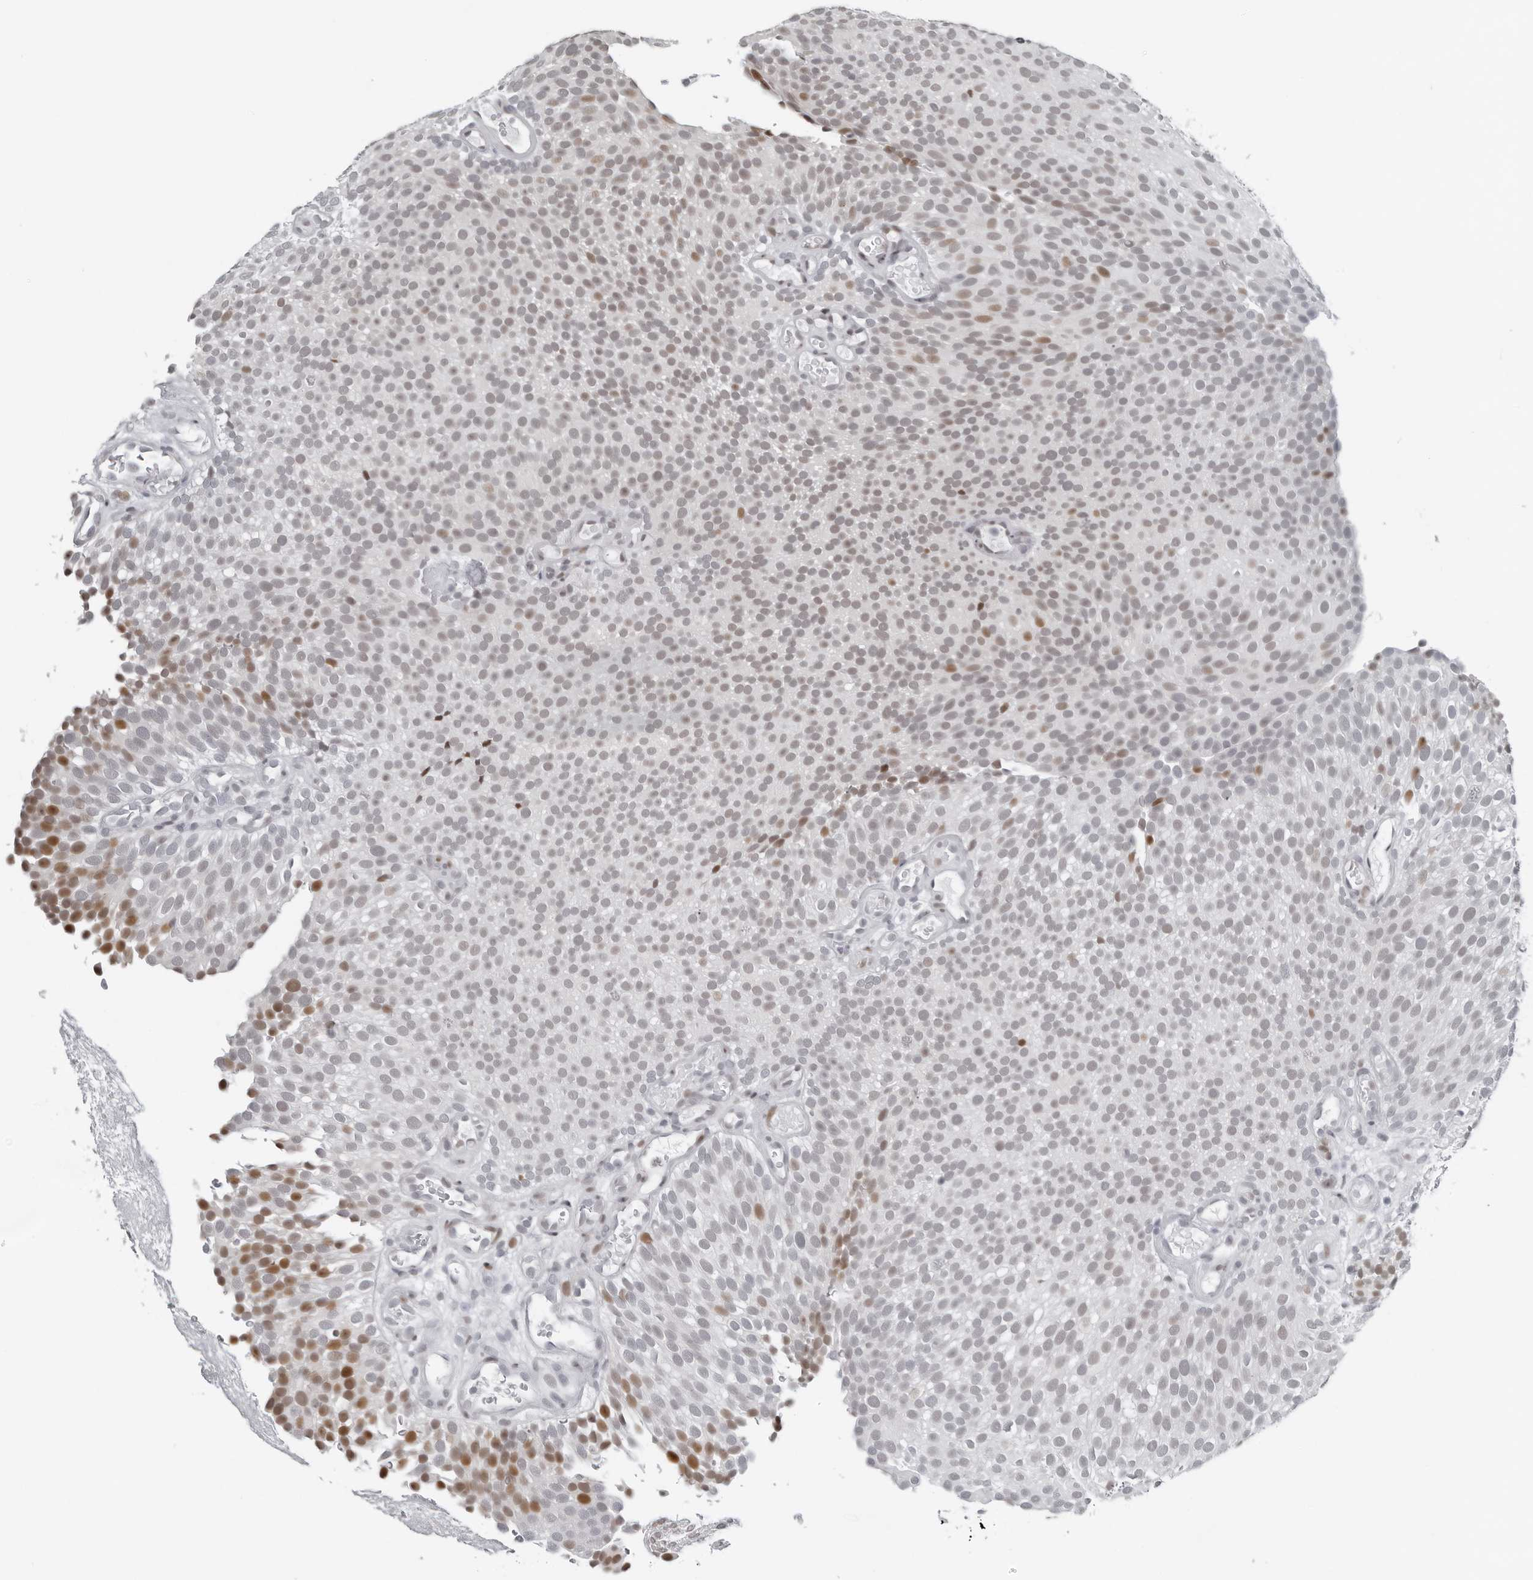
{"staining": {"intensity": "moderate", "quantity": "<25%", "location": "nuclear"}, "tissue": "urothelial cancer", "cell_type": "Tumor cells", "image_type": "cancer", "snomed": [{"axis": "morphology", "description": "Urothelial carcinoma, Low grade"}, {"axis": "topography", "description": "Urinary bladder"}], "caption": "IHC micrograph of human urothelial carcinoma (low-grade) stained for a protein (brown), which exhibits low levels of moderate nuclear expression in about <25% of tumor cells.", "gene": "PPP1R42", "patient": {"sex": "male", "age": 78}}